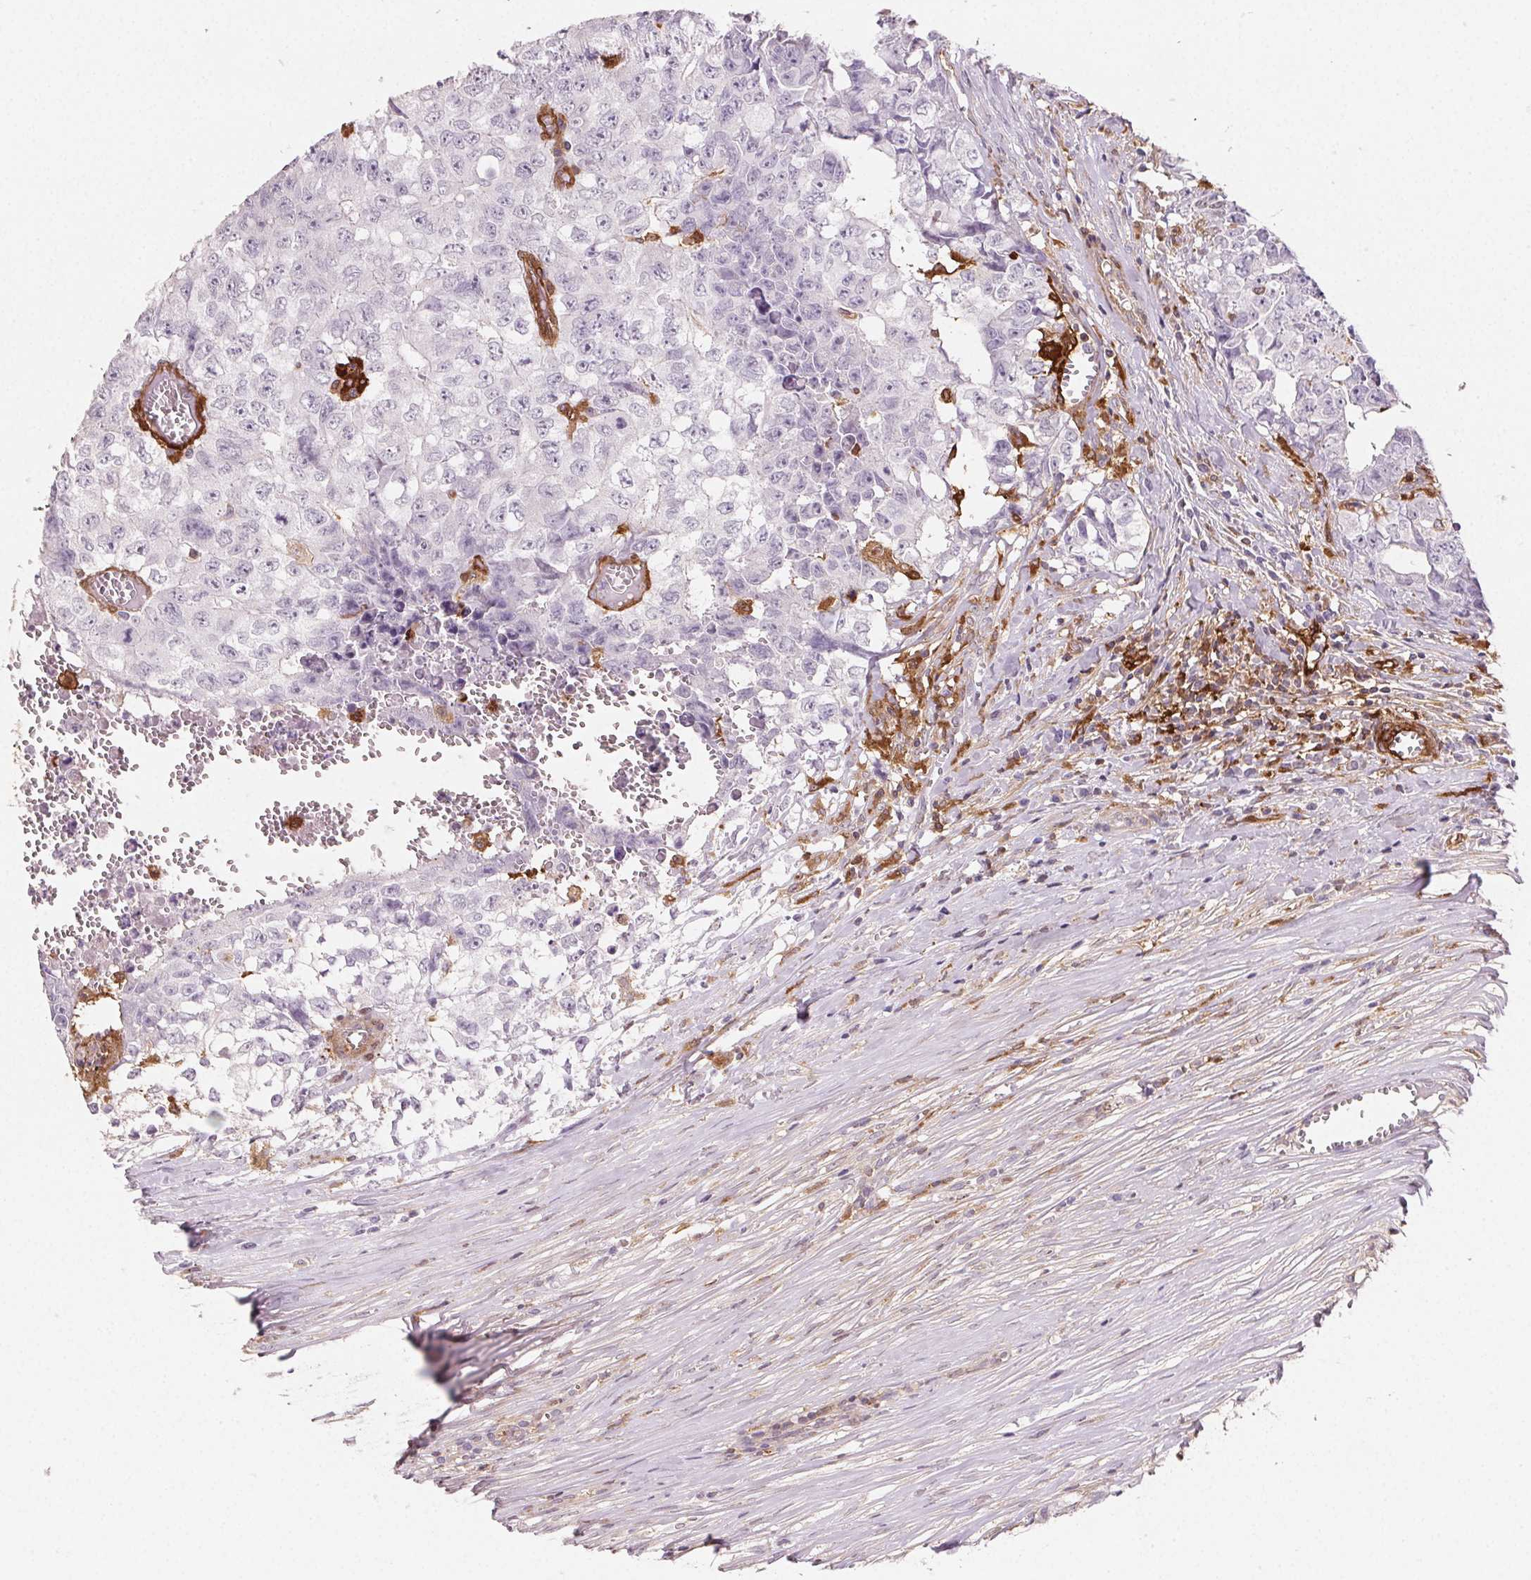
{"staining": {"intensity": "negative", "quantity": "none", "location": "none"}, "tissue": "testis cancer", "cell_type": "Tumor cells", "image_type": "cancer", "snomed": [{"axis": "morphology", "description": "Carcinoma, Embryonal, NOS"}, {"axis": "morphology", "description": "Teratoma, malignant, NOS"}, {"axis": "topography", "description": "Testis"}], "caption": "Tumor cells show no significant protein staining in testis embryonal carcinoma.", "gene": "GBP1", "patient": {"sex": "male", "age": 24}}